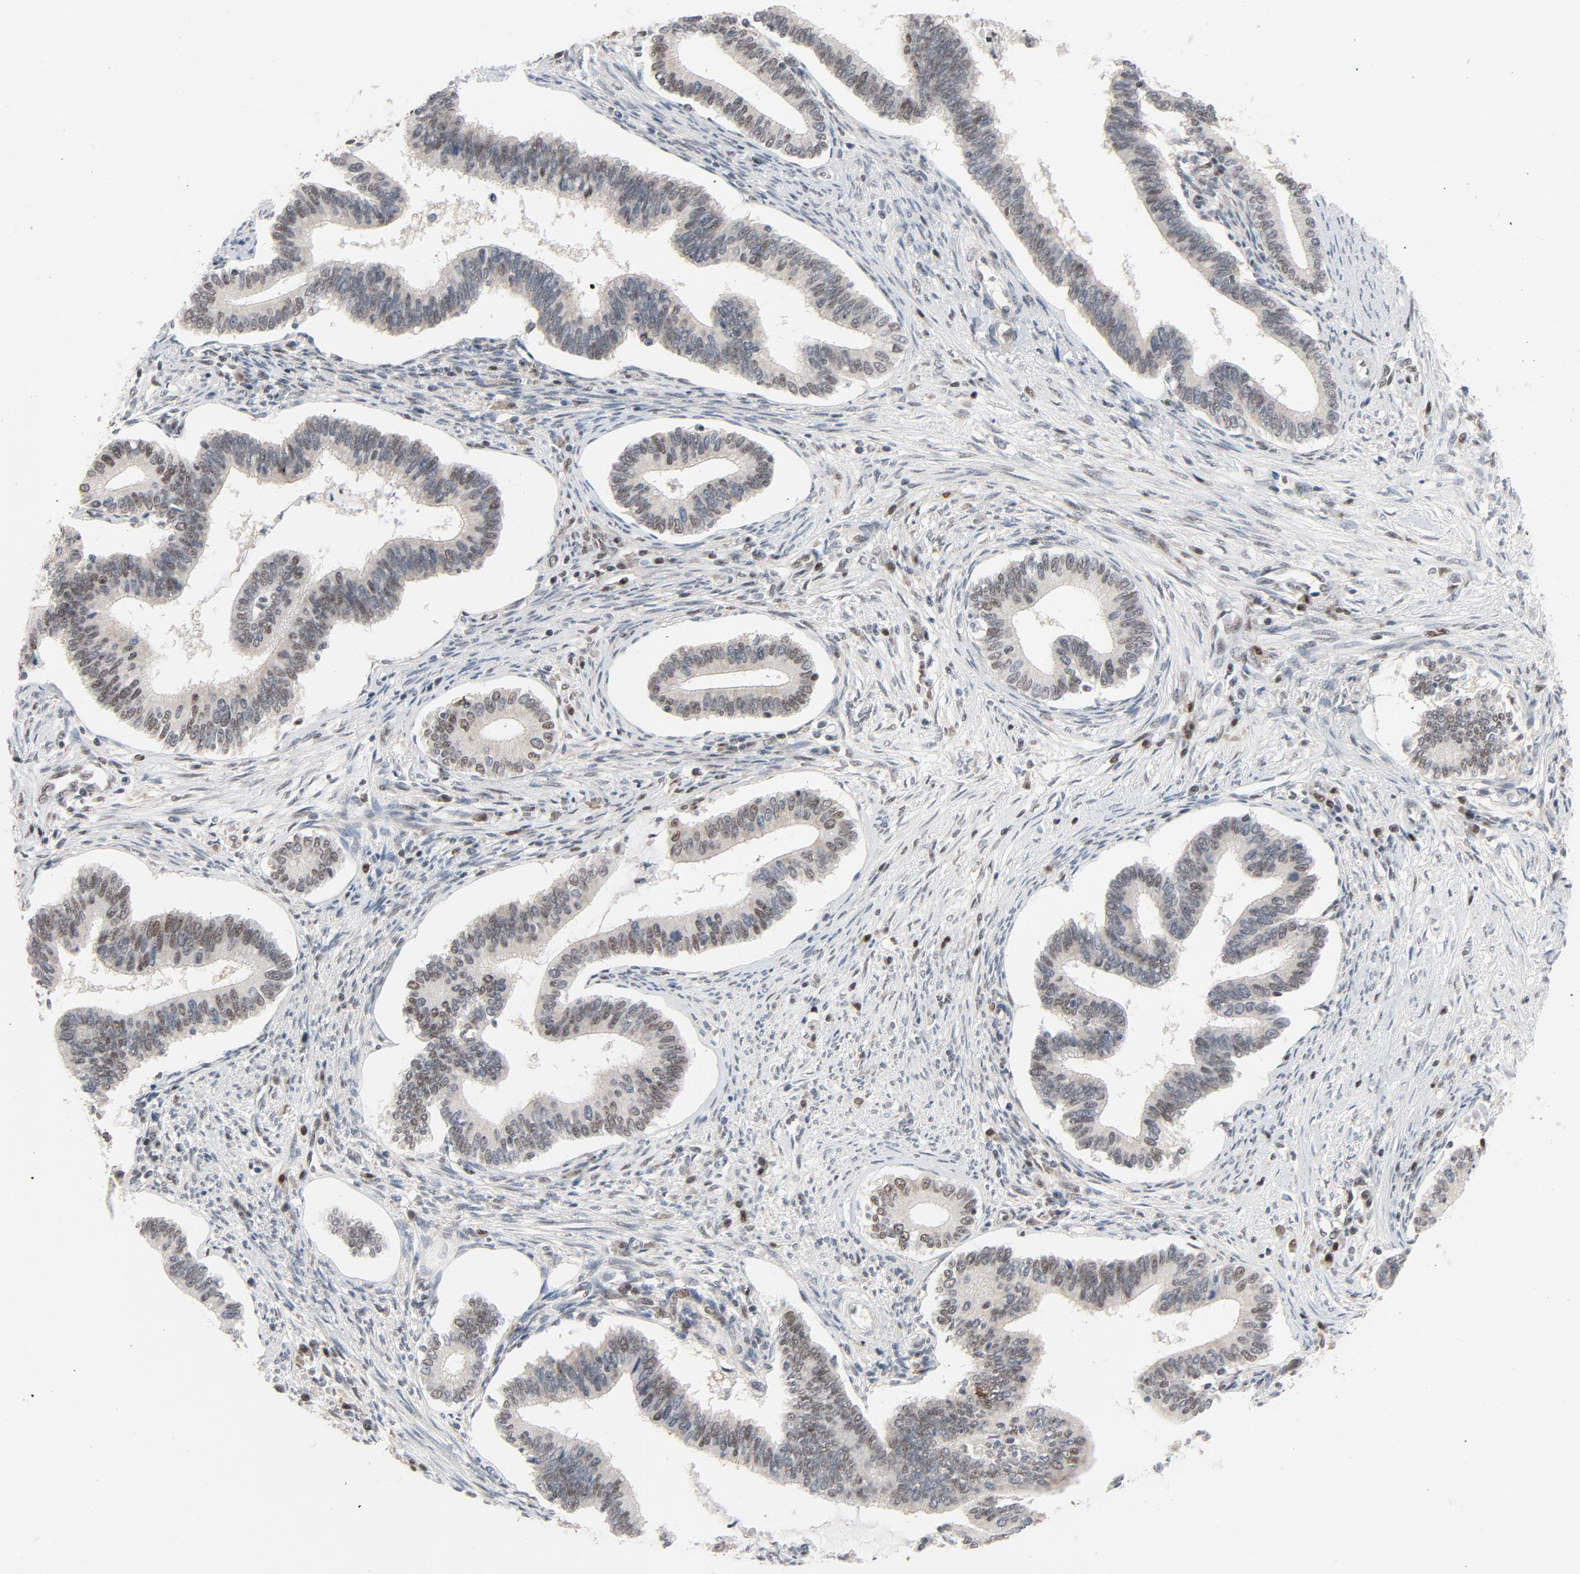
{"staining": {"intensity": "weak", "quantity": "25%-75%", "location": "nuclear"}, "tissue": "cervical cancer", "cell_type": "Tumor cells", "image_type": "cancer", "snomed": [{"axis": "morphology", "description": "Adenocarcinoma, NOS"}, {"axis": "topography", "description": "Cervix"}], "caption": "IHC (DAB) staining of human cervical cancer (adenocarcinoma) demonstrates weak nuclear protein expression in about 25%-75% of tumor cells.", "gene": "JMJD6", "patient": {"sex": "female", "age": 36}}